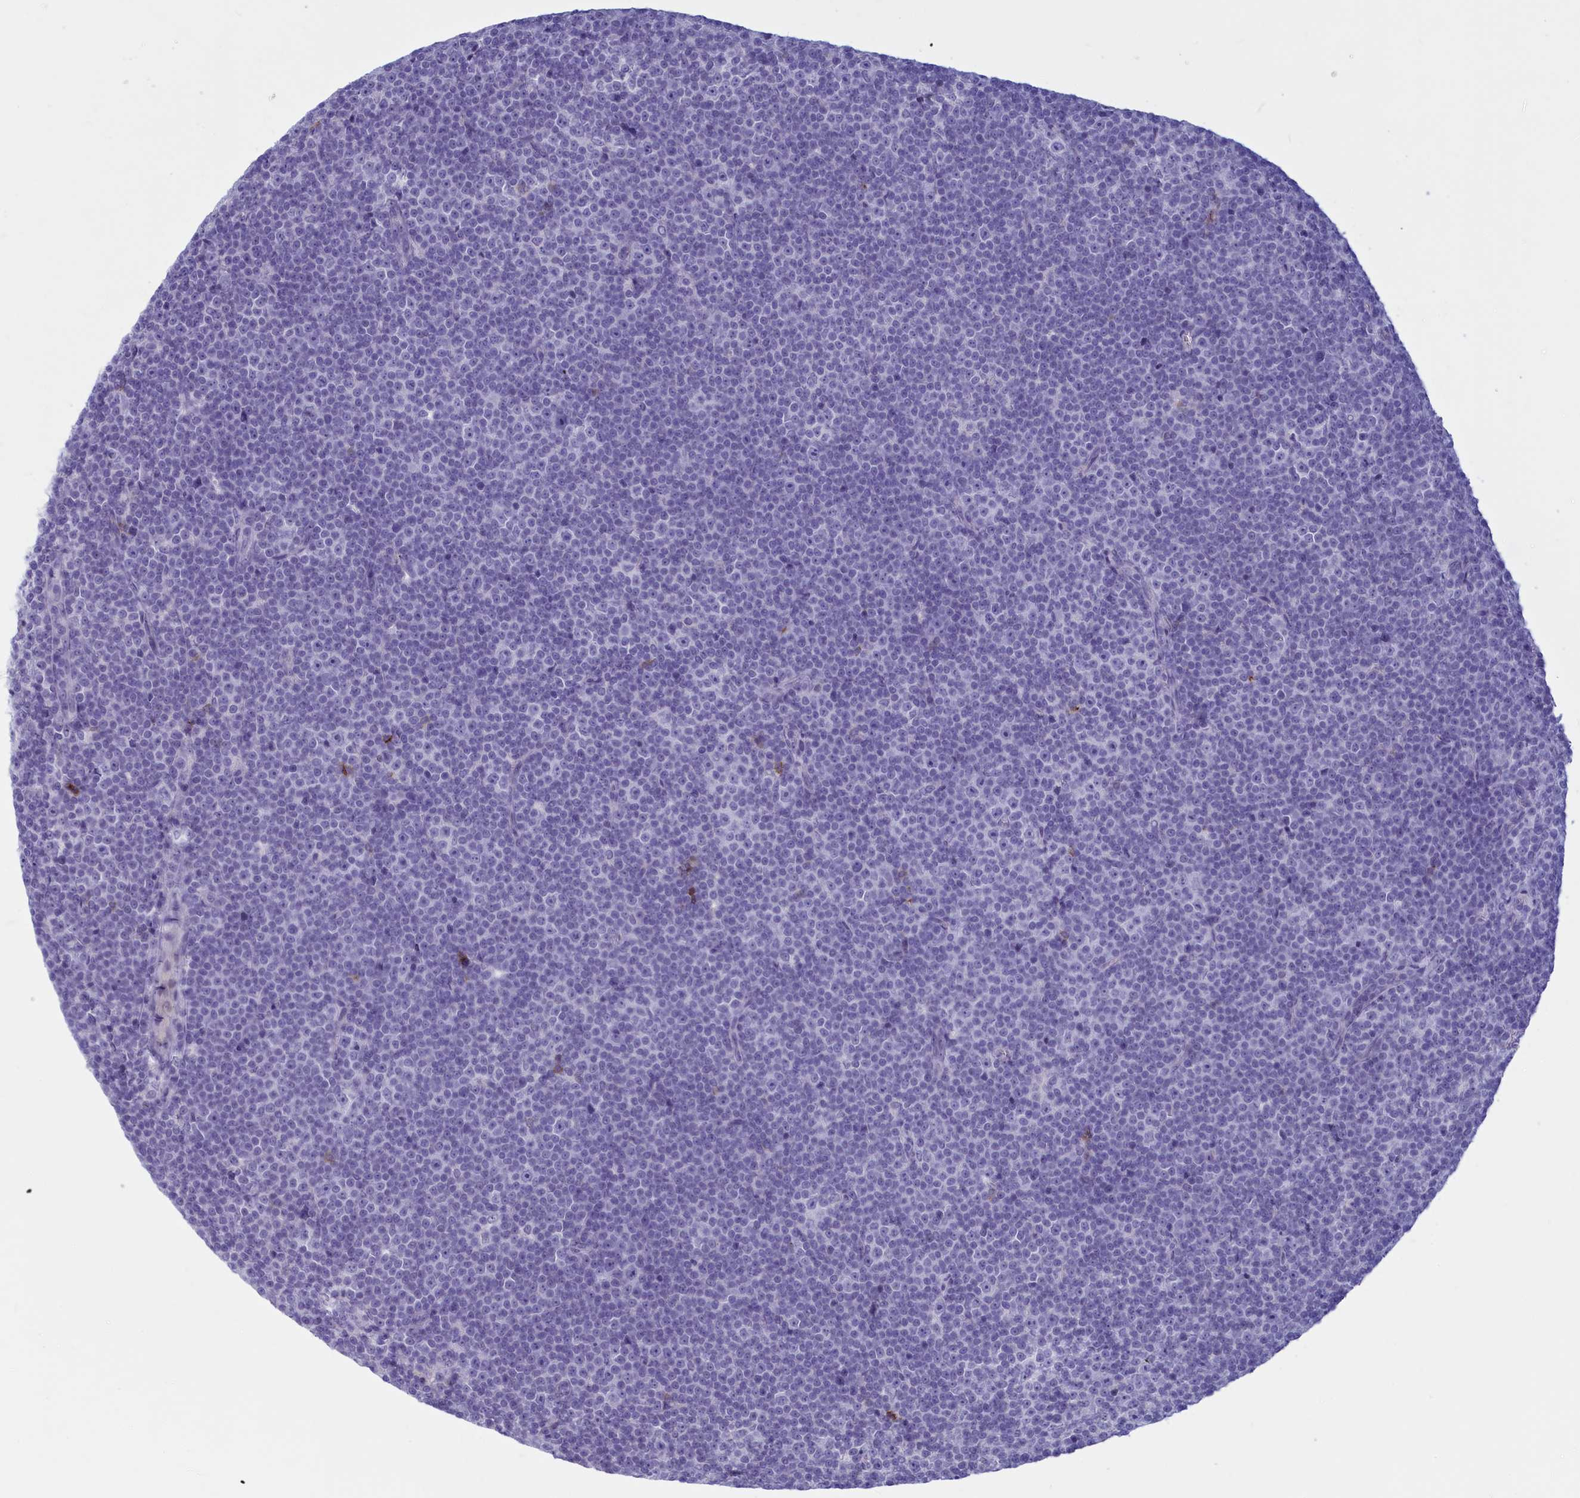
{"staining": {"intensity": "negative", "quantity": "none", "location": "none"}, "tissue": "lymphoma", "cell_type": "Tumor cells", "image_type": "cancer", "snomed": [{"axis": "morphology", "description": "Malignant lymphoma, non-Hodgkin's type, Low grade"}, {"axis": "topography", "description": "Lymph node"}], "caption": "High power microscopy image of an immunohistochemistry histopathology image of lymphoma, revealing no significant expression in tumor cells.", "gene": "GAPDHS", "patient": {"sex": "female", "age": 67}}